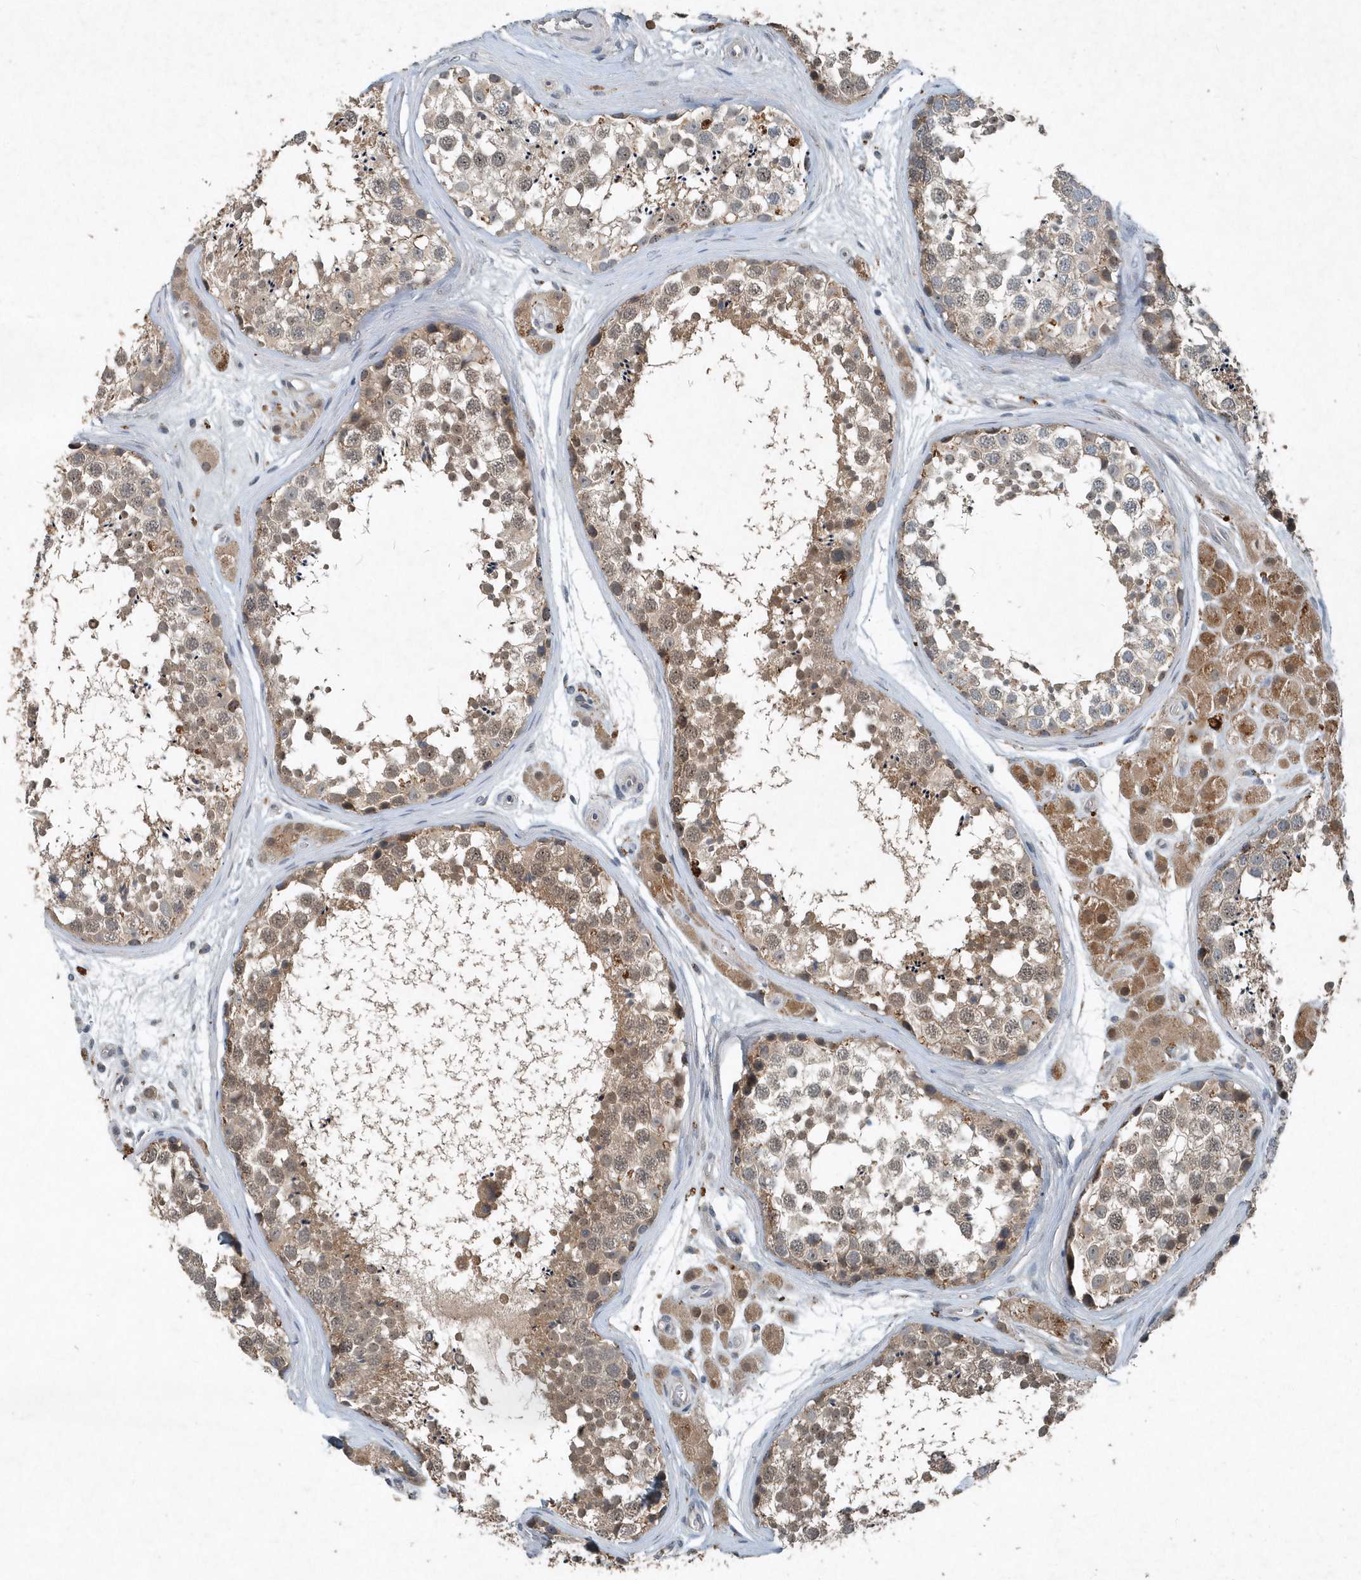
{"staining": {"intensity": "weak", "quantity": ">75%", "location": "cytoplasmic/membranous"}, "tissue": "testis", "cell_type": "Cells in seminiferous ducts", "image_type": "normal", "snomed": [{"axis": "morphology", "description": "Normal tissue, NOS"}, {"axis": "topography", "description": "Testis"}], "caption": "This is an image of immunohistochemistry staining of benign testis, which shows weak expression in the cytoplasmic/membranous of cells in seminiferous ducts.", "gene": "SCFD2", "patient": {"sex": "male", "age": 56}}